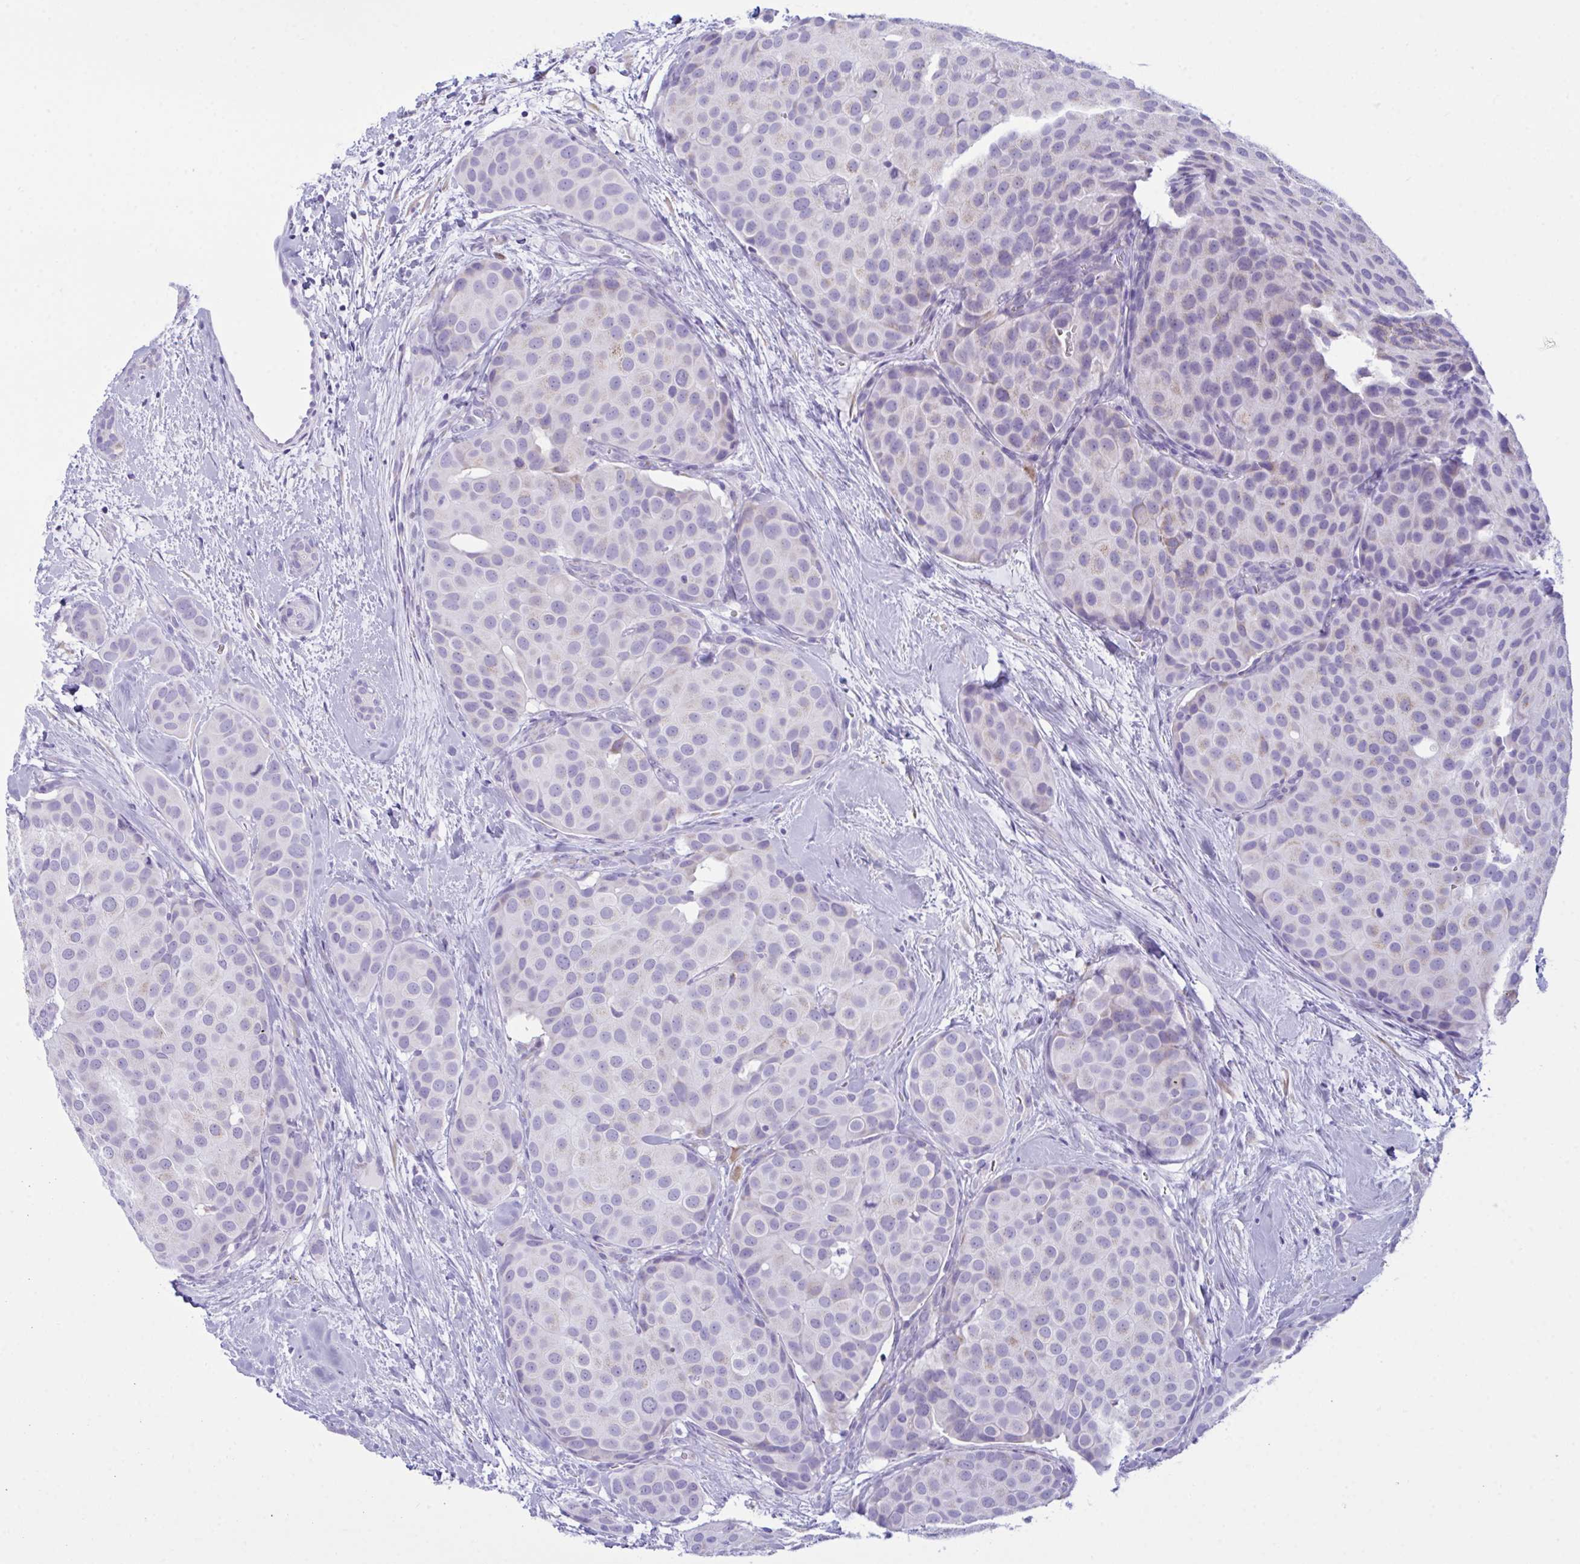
{"staining": {"intensity": "negative", "quantity": "none", "location": "none"}, "tissue": "breast cancer", "cell_type": "Tumor cells", "image_type": "cancer", "snomed": [{"axis": "morphology", "description": "Duct carcinoma"}, {"axis": "topography", "description": "Breast"}], "caption": "Tumor cells show no significant positivity in intraductal carcinoma (breast). (Stains: DAB (3,3'-diaminobenzidine) immunohistochemistry with hematoxylin counter stain, Microscopy: brightfield microscopy at high magnification).", "gene": "BBS1", "patient": {"sex": "female", "age": 70}}